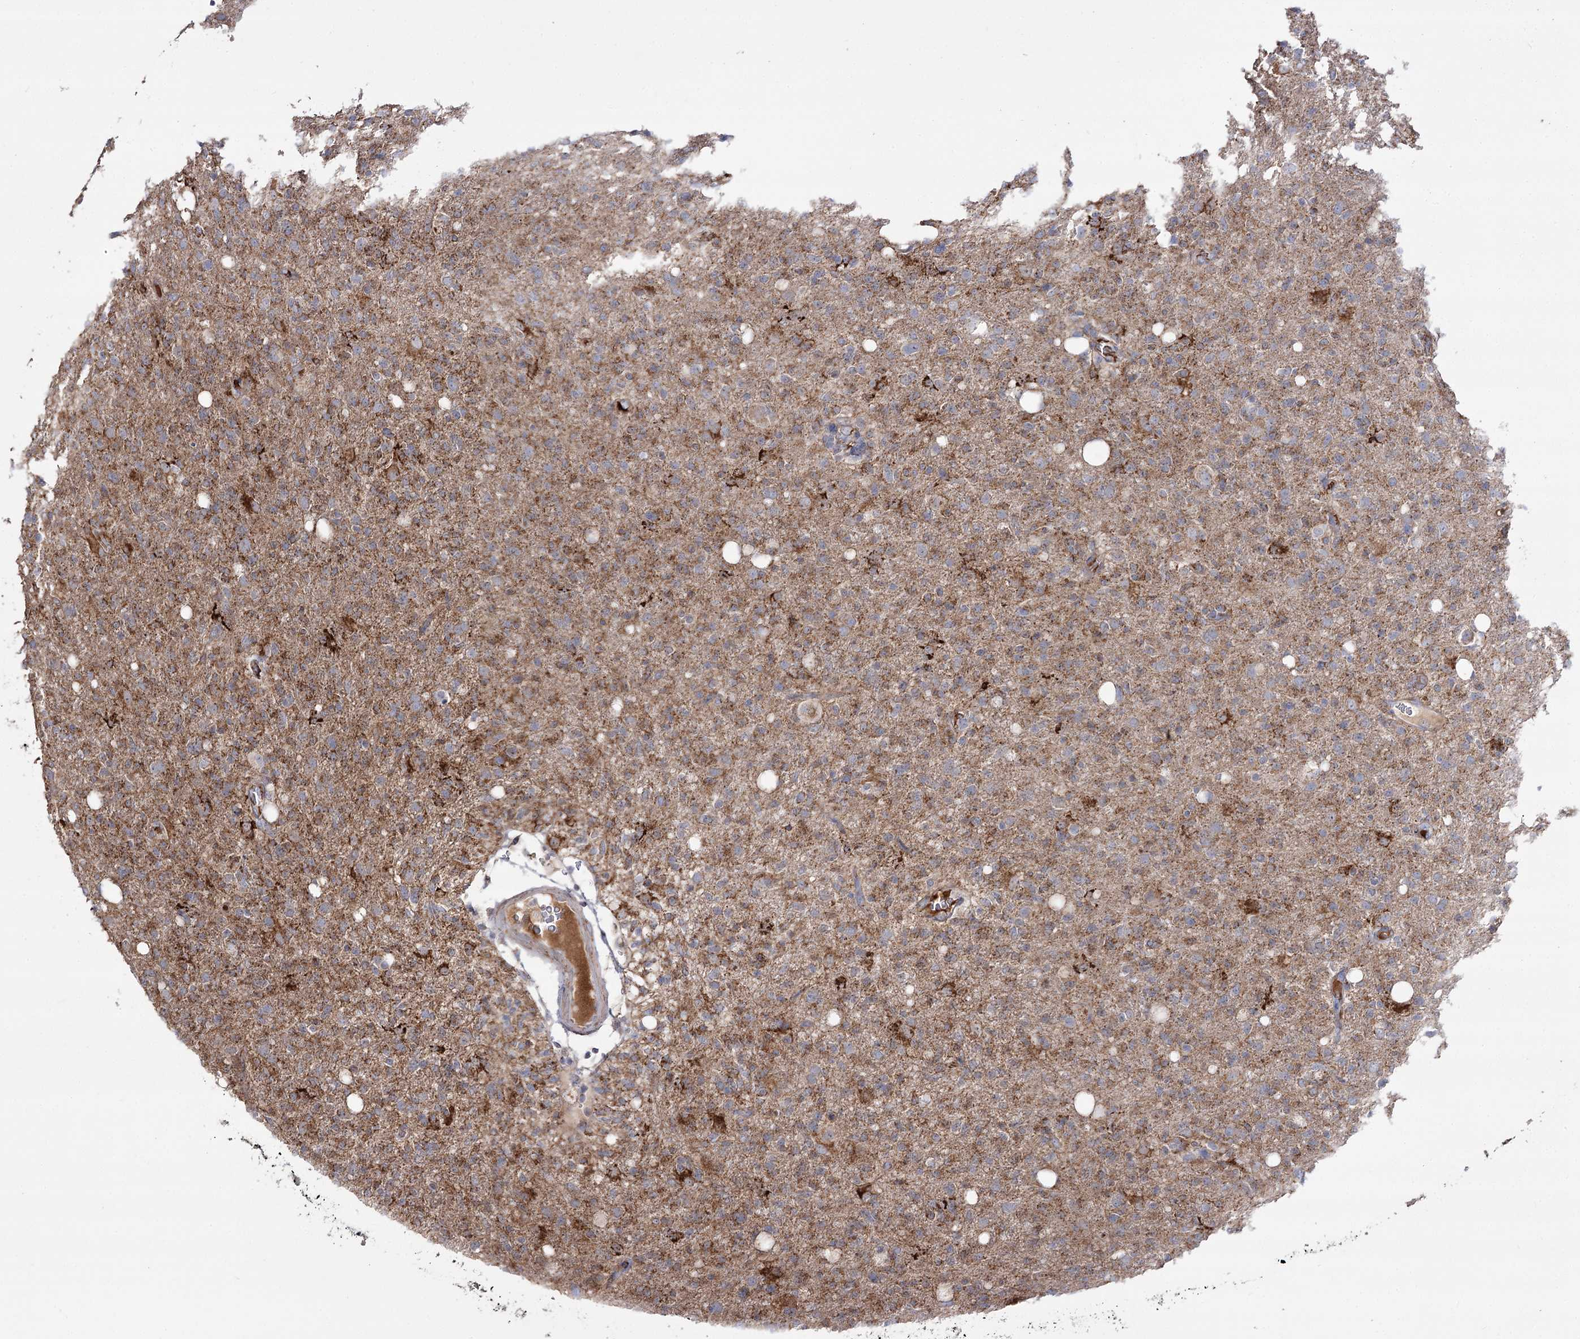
{"staining": {"intensity": "weak", "quantity": ">75%", "location": "cytoplasmic/membranous"}, "tissue": "glioma", "cell_type": "Tumor cells", "image_type": "cancer", "snomed": [{"axis": "morphology", "description": "Glioma, malignant, High grade"}, {"axis": "topography", "description": "Brain"}], "caption": "Malignant high-grade glioma stained with a brown dye reveals weak cytoplasmic/membranous positive staining in approximately >75% of tumor cells.", "gene": "NADK2", "patient": {"sex": "female", "age": 57}}